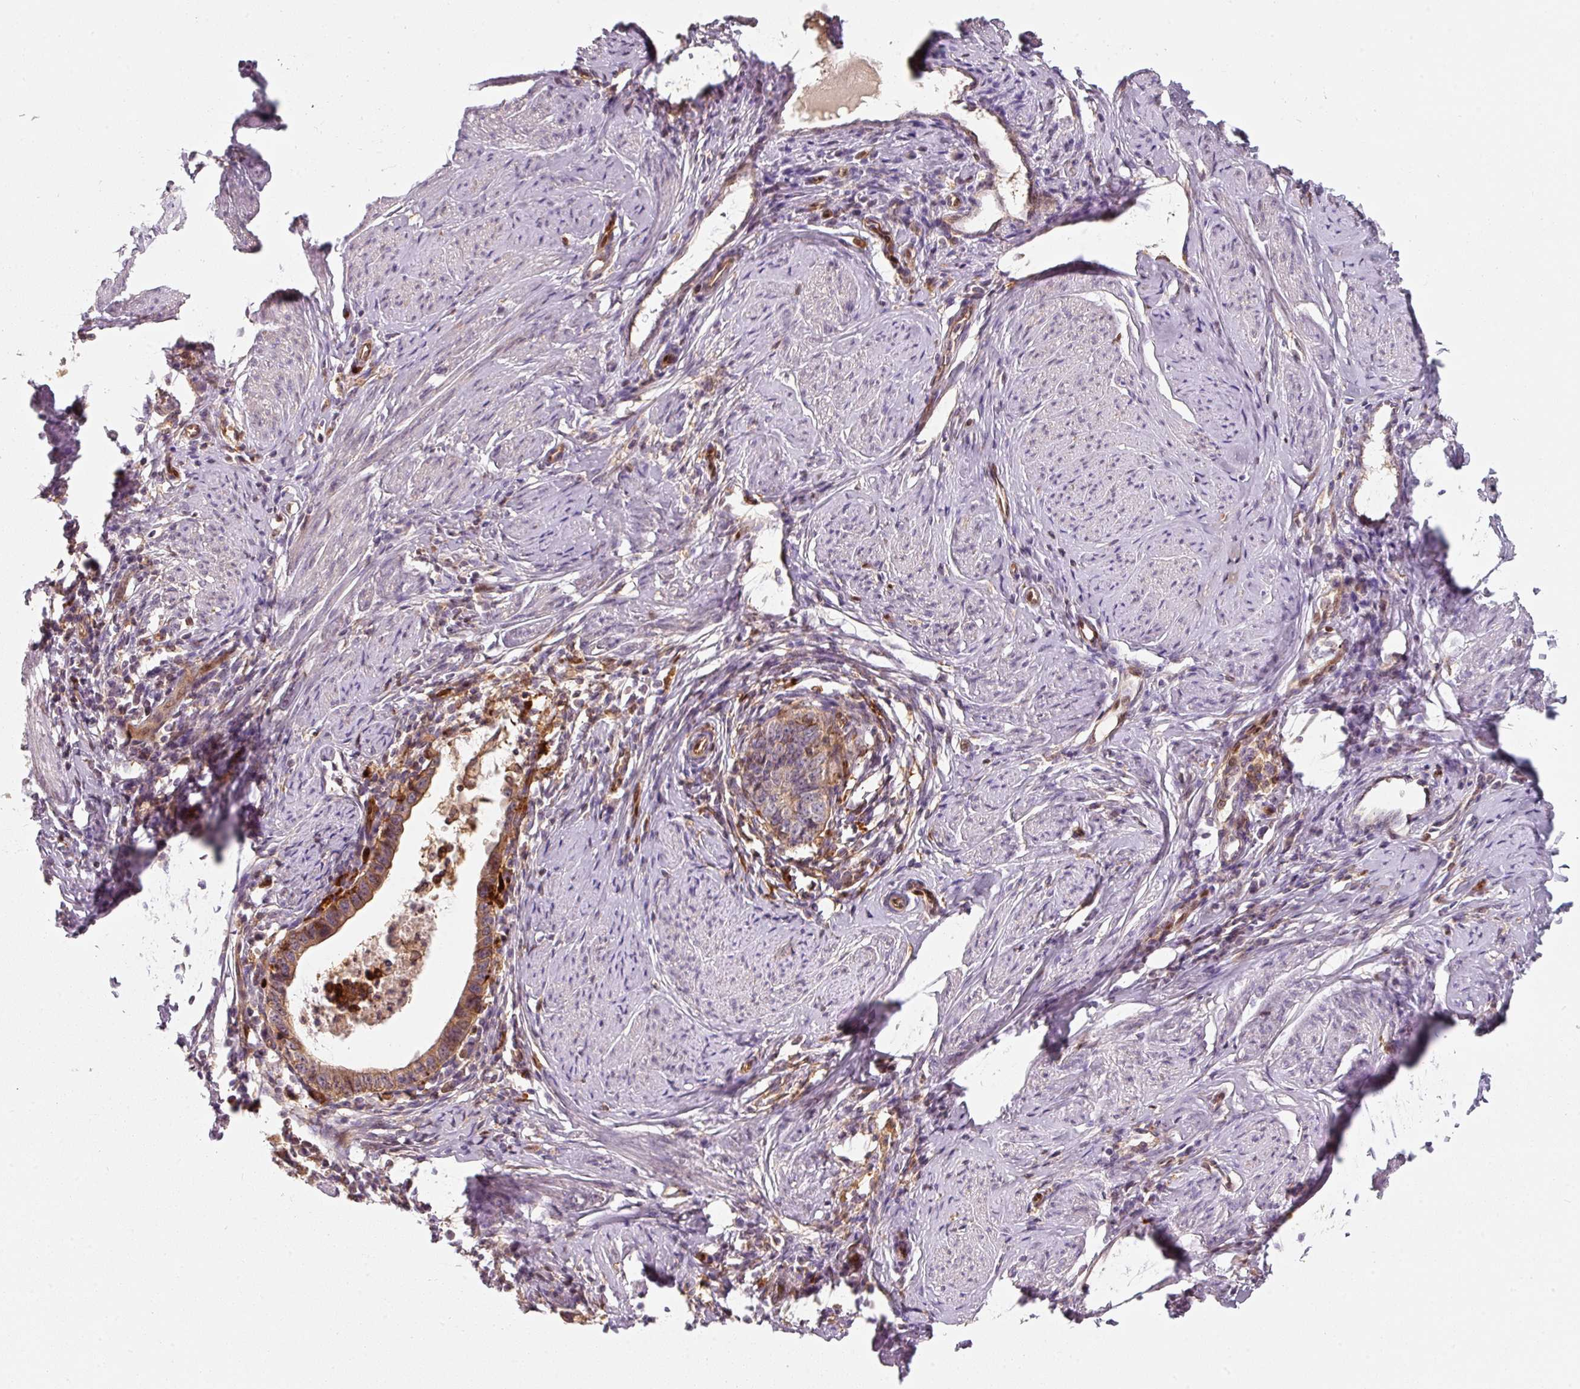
{"staining": {"intensity": "moderate", "quantity": ">75%", "location": "cytoplasmic/membranous"}, "tissue": "cervical cancer", "cell_type": "Tumor cells", "image_type": "cancer", "snomed": [{"axis": "morphology", "description": "Adenocarcinoma, NOS"}, {"axis": "topography", "description": "Cervix"}], "caption": "Protein staining of cervical adenocarcinoma tissue displays moderate cytoplasmic/membranous positivity in approximately >75% of tumor cells. The protein of interest is shown in brown color, while the nuclei are stained blue.", "gene": "IQGAP2", "patient": {"sex": "female", "age": 36}}